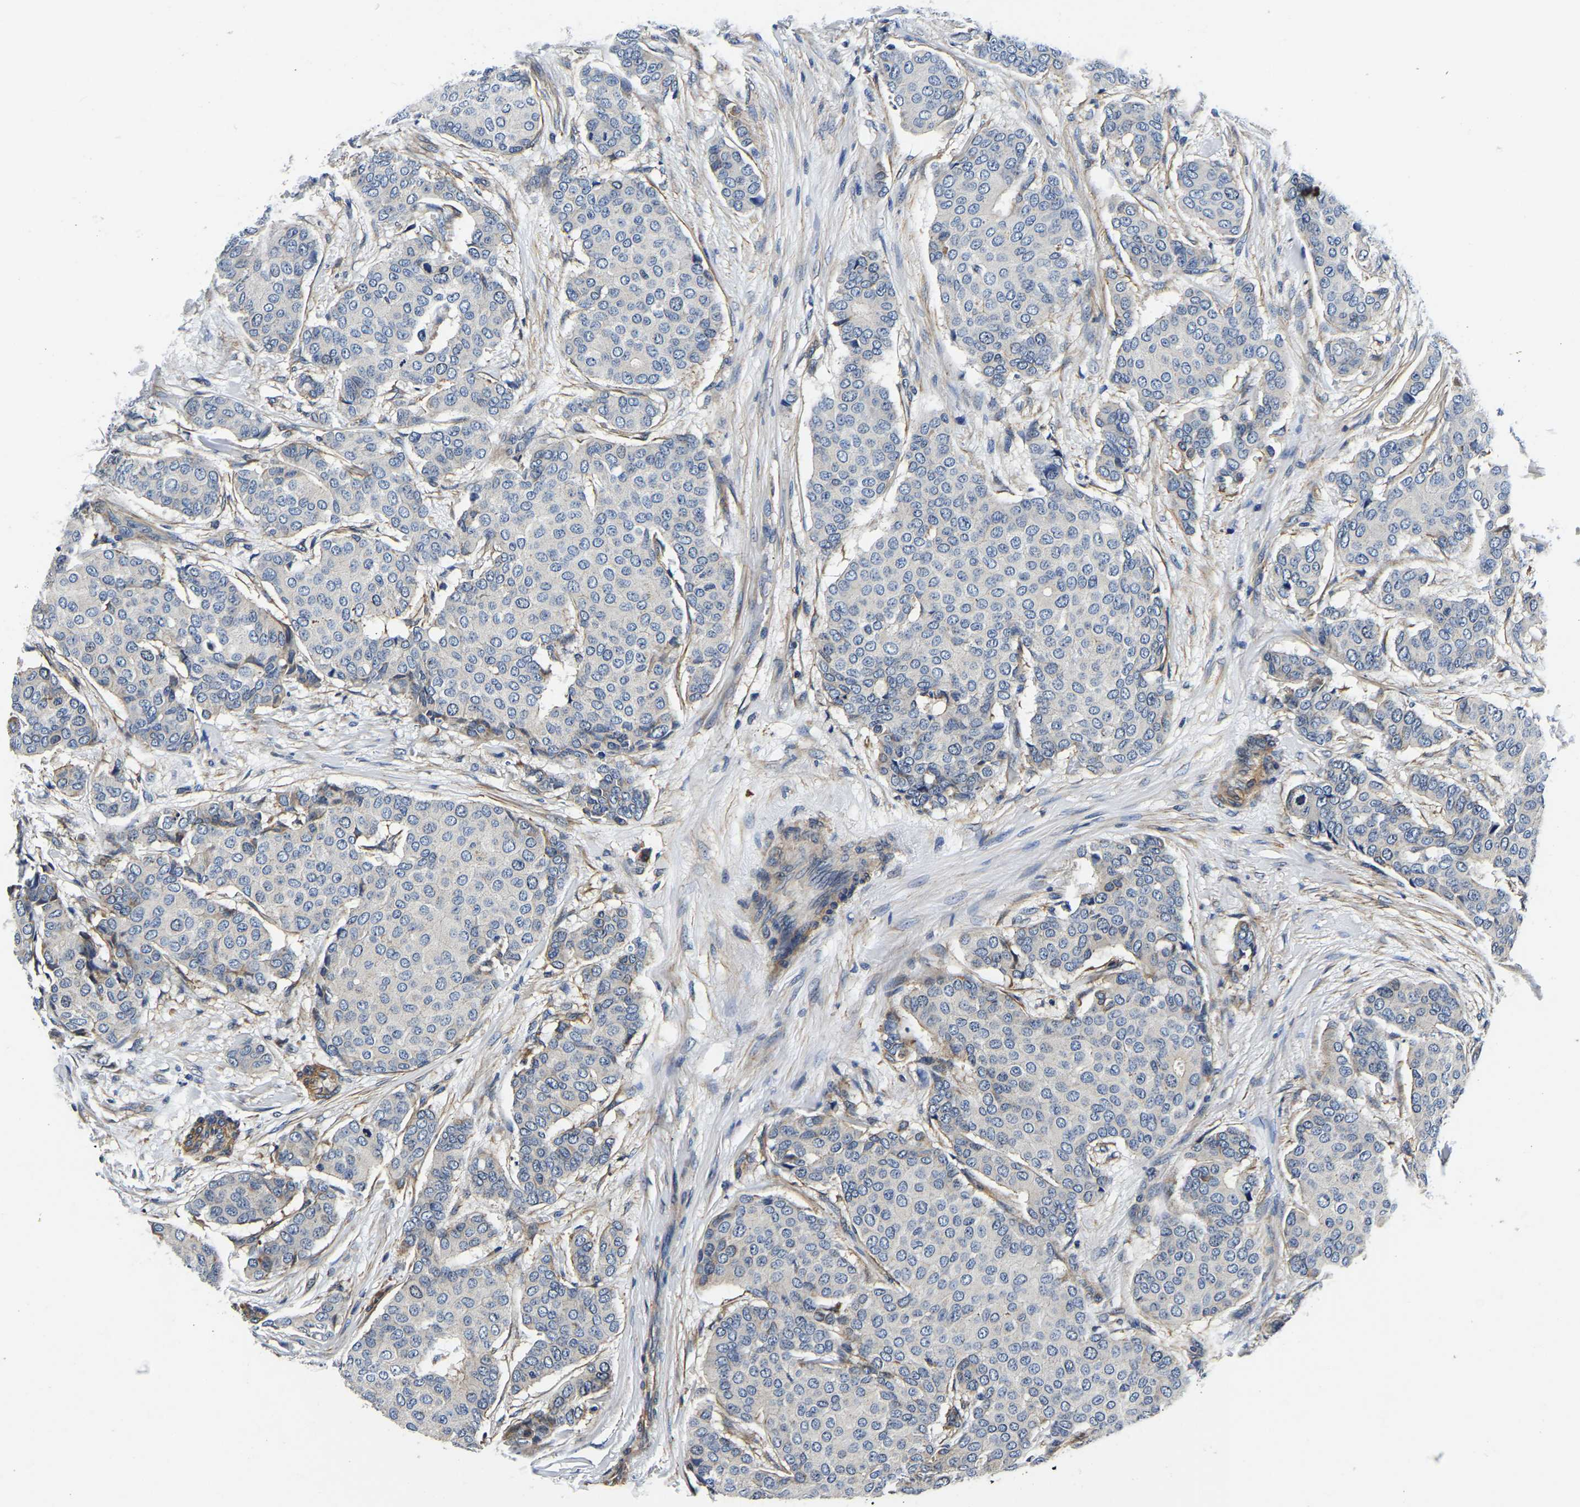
{"staining": {"intensity": "negative", "quantity": "none", "location": "none"}, "tissue": "breast cancer", "cell_type": "Tumor cells", "image_type": "cancer", "snomed": [{"axis": "morphology", "description": "Duct carcinoma"}, {"axis": "topography", "description": "Breast"}], "caption": "Breast cancer (invasive ductal carcinoma) was stained to show a protein in brown. There is no significant staining in tumor cells. (DAB immunohistochemistry (IHC), high magnification).", "gene": "KCTD17", "patient": {"sex": "female", "age": 75}}